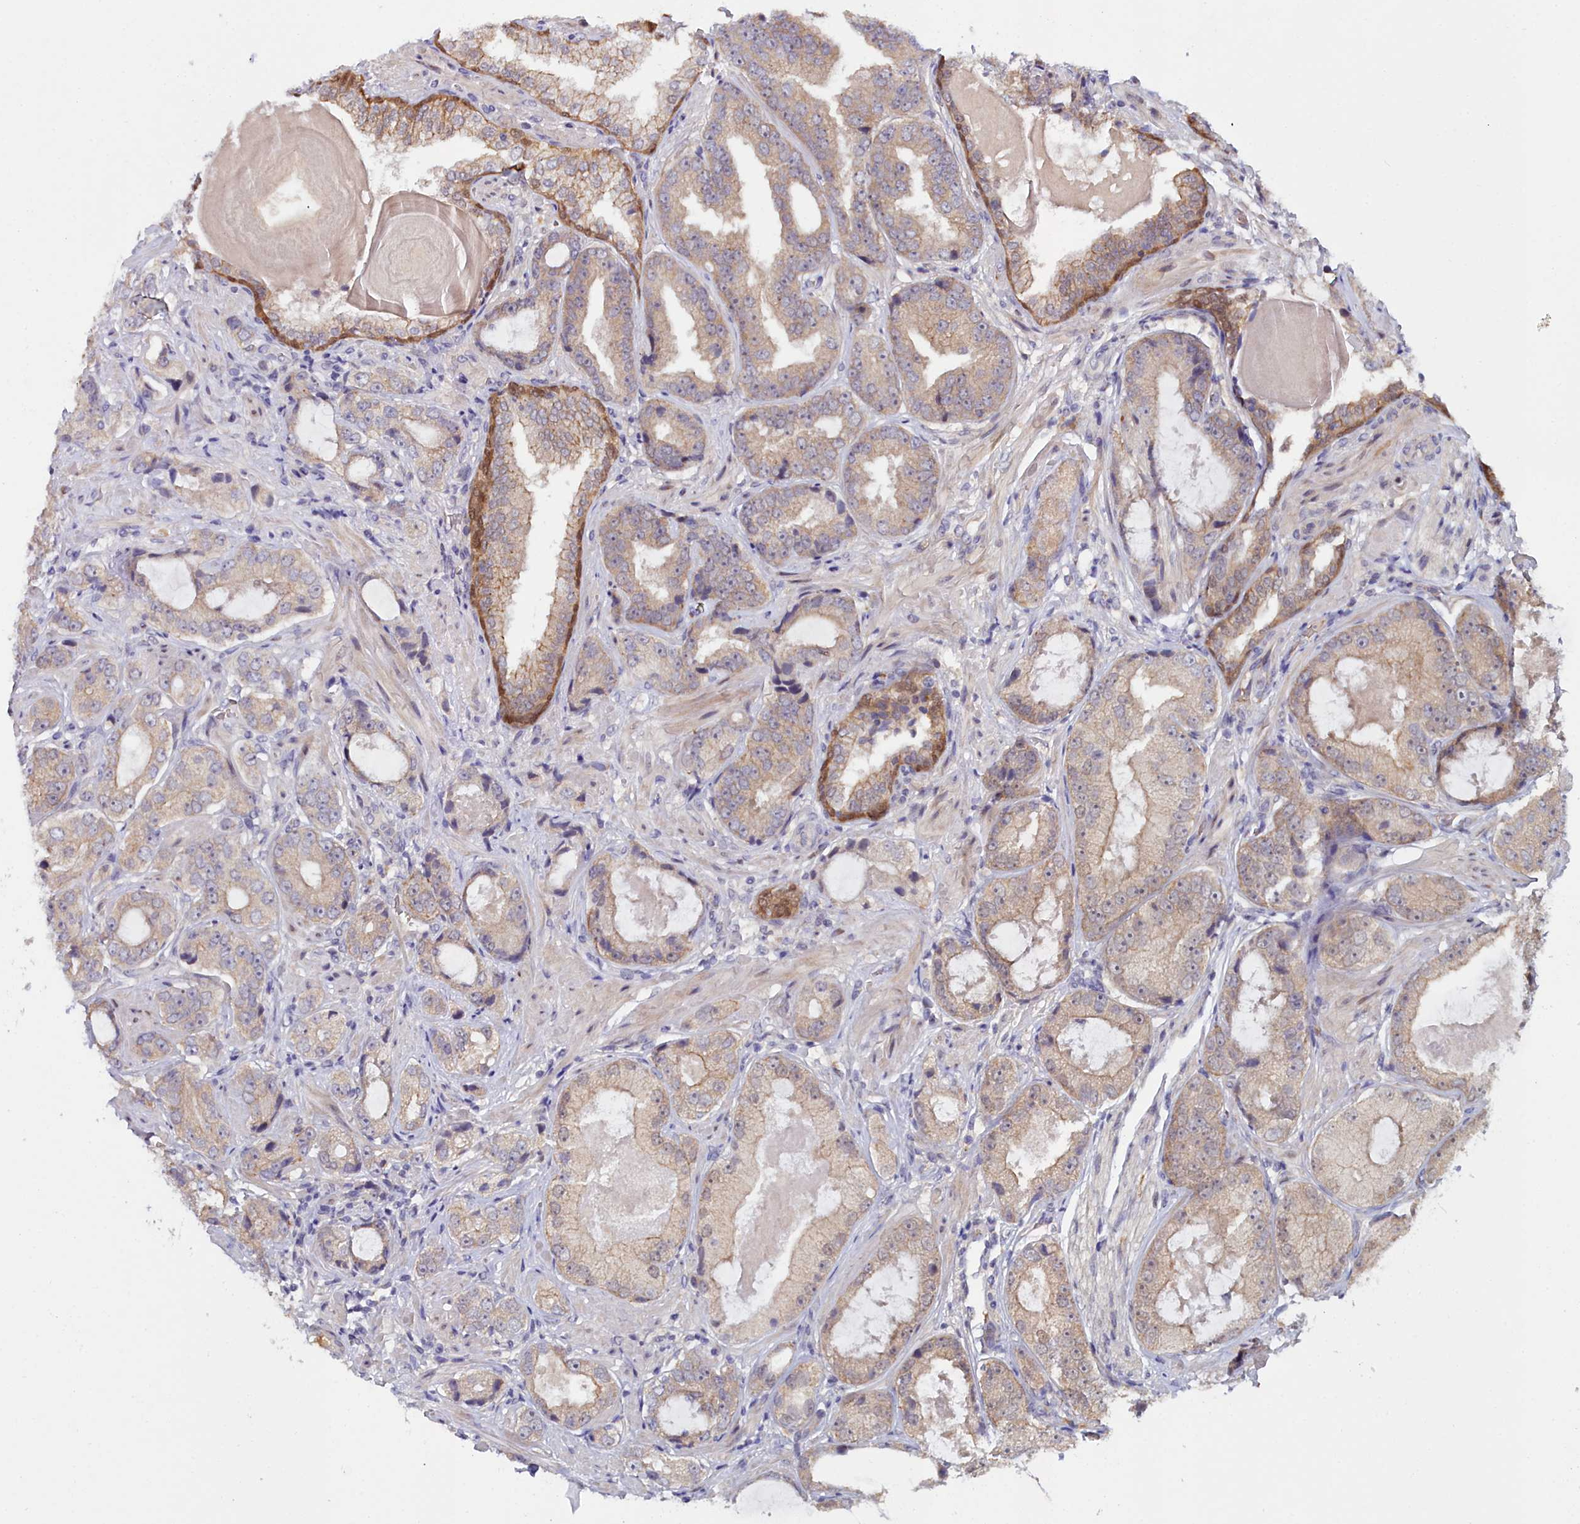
{"staining": {"intensity": "weak", "quantity": "25%-75%", "location": "cytoplasmic/membranous"}, "tissue": "prostate cancer", "cell_type": "Tumor cells", "image_type": "cancer", "snomed": [{"axis": "morphology", "description": "Adenocarcinoma, High grade"}, {"axis": "topography", "description": "Prostate"}], "caption": "Brown immunohistochemical staining in human adenocarcinoma (high-grade) (prostate) exhibits weak cytoplasmic/membranous expression in approximately 25%-75% of tumor cells. (IHC, brightfield microscopy, high magnification).", "gene": "KCTD18", "patient": {"sex": "male", "age": 59}}